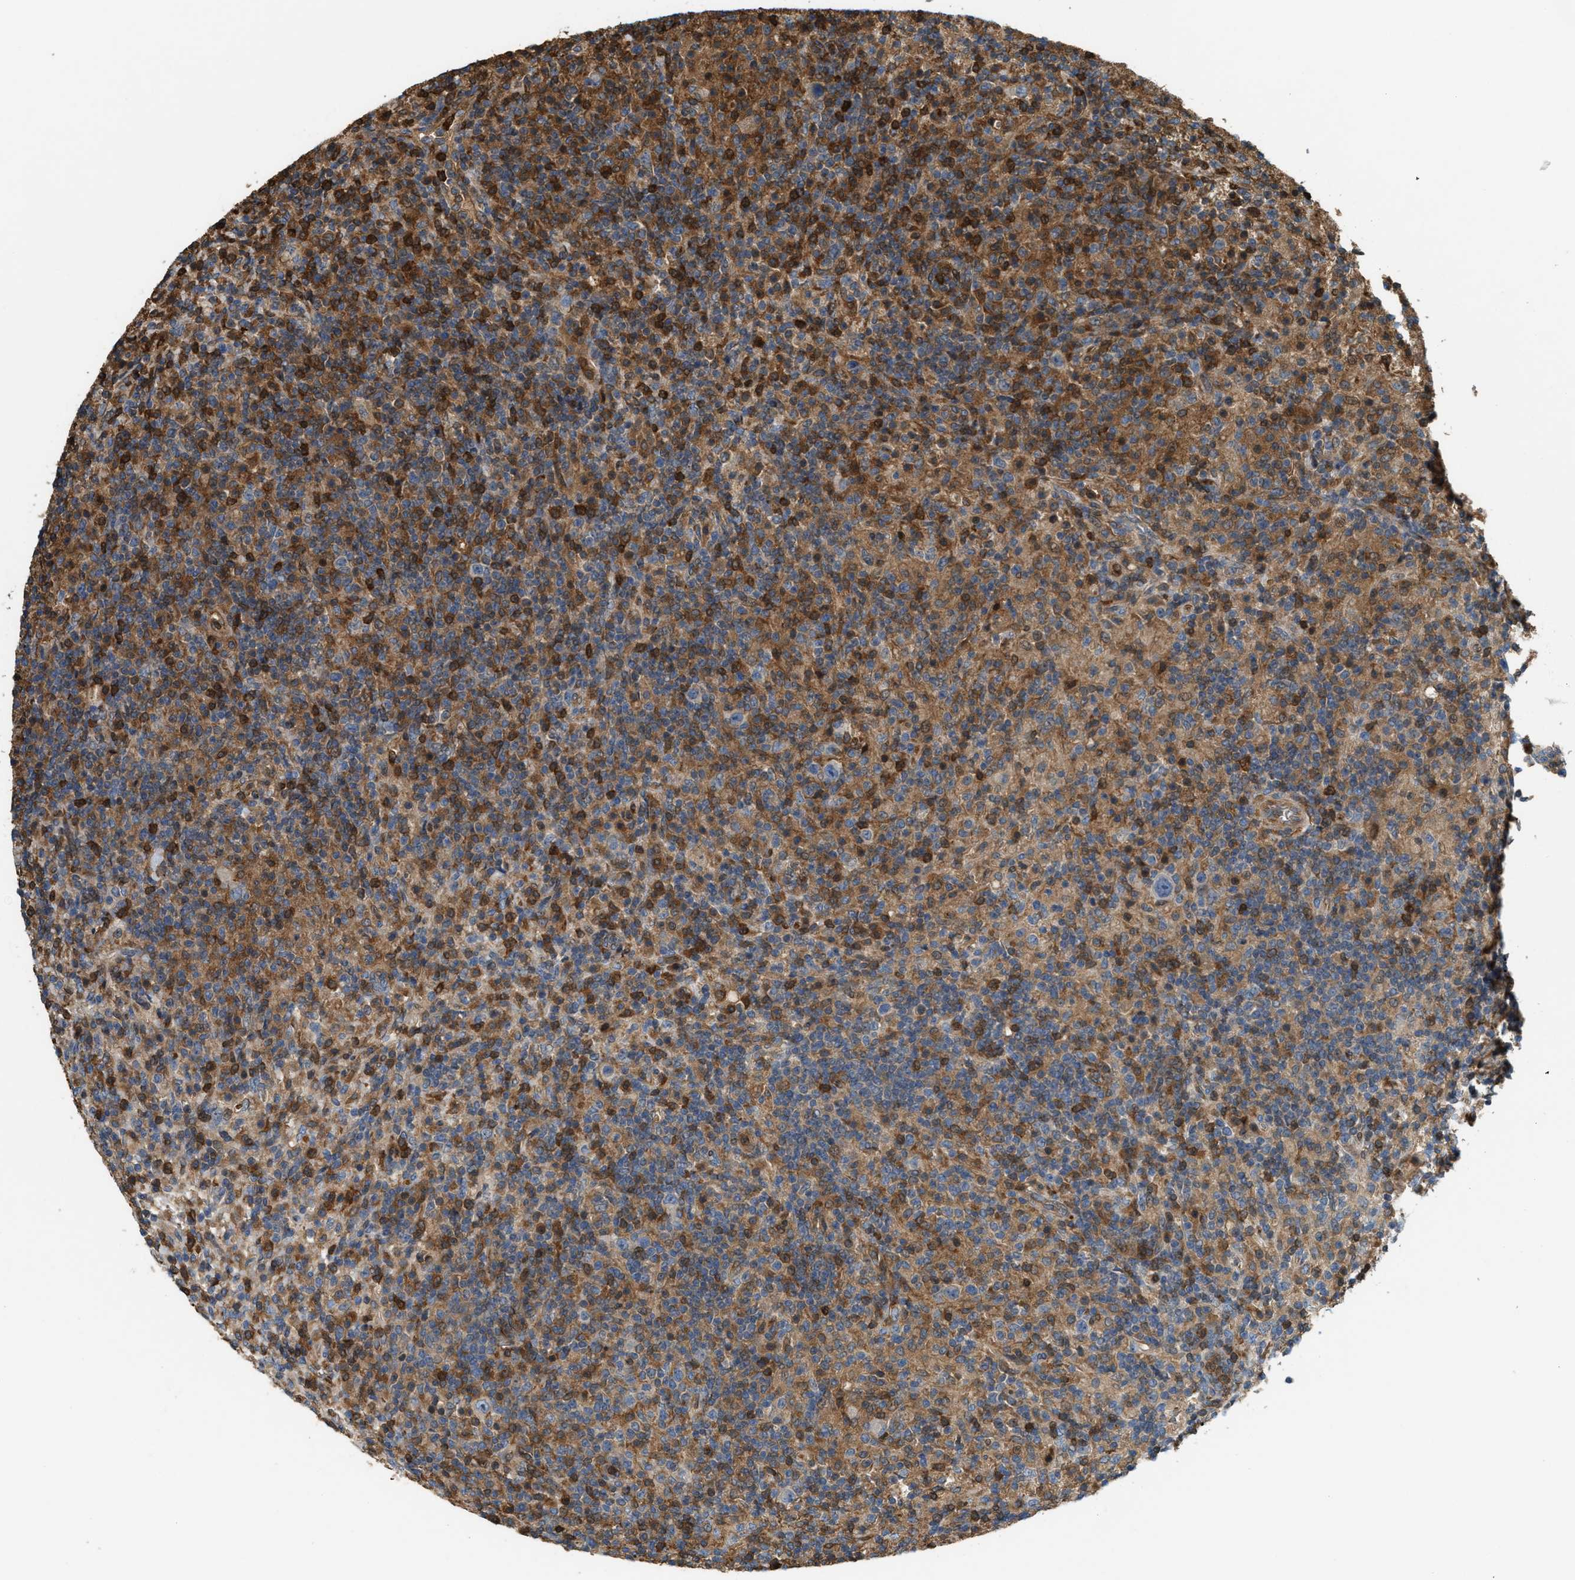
{"staining": {"intensity": "weak", "quantity": "<25%", "location": "cytoplasmic/membranous"}, "tissue": "lymphoma", "cell_type": "Tumor cells", "image_type": "cancer", "snomed": [{"axis": "morphology", "description": "Hodgkin's disease, NOS"}, {"axis": "topography", "description": "Lymph node"}], "caption": "Immunohistochemical staining of lymphoma displays no significant staining in tumor cells.", "gene": "SERPINB5", "patient": {"sex": "male", "age": 70}}